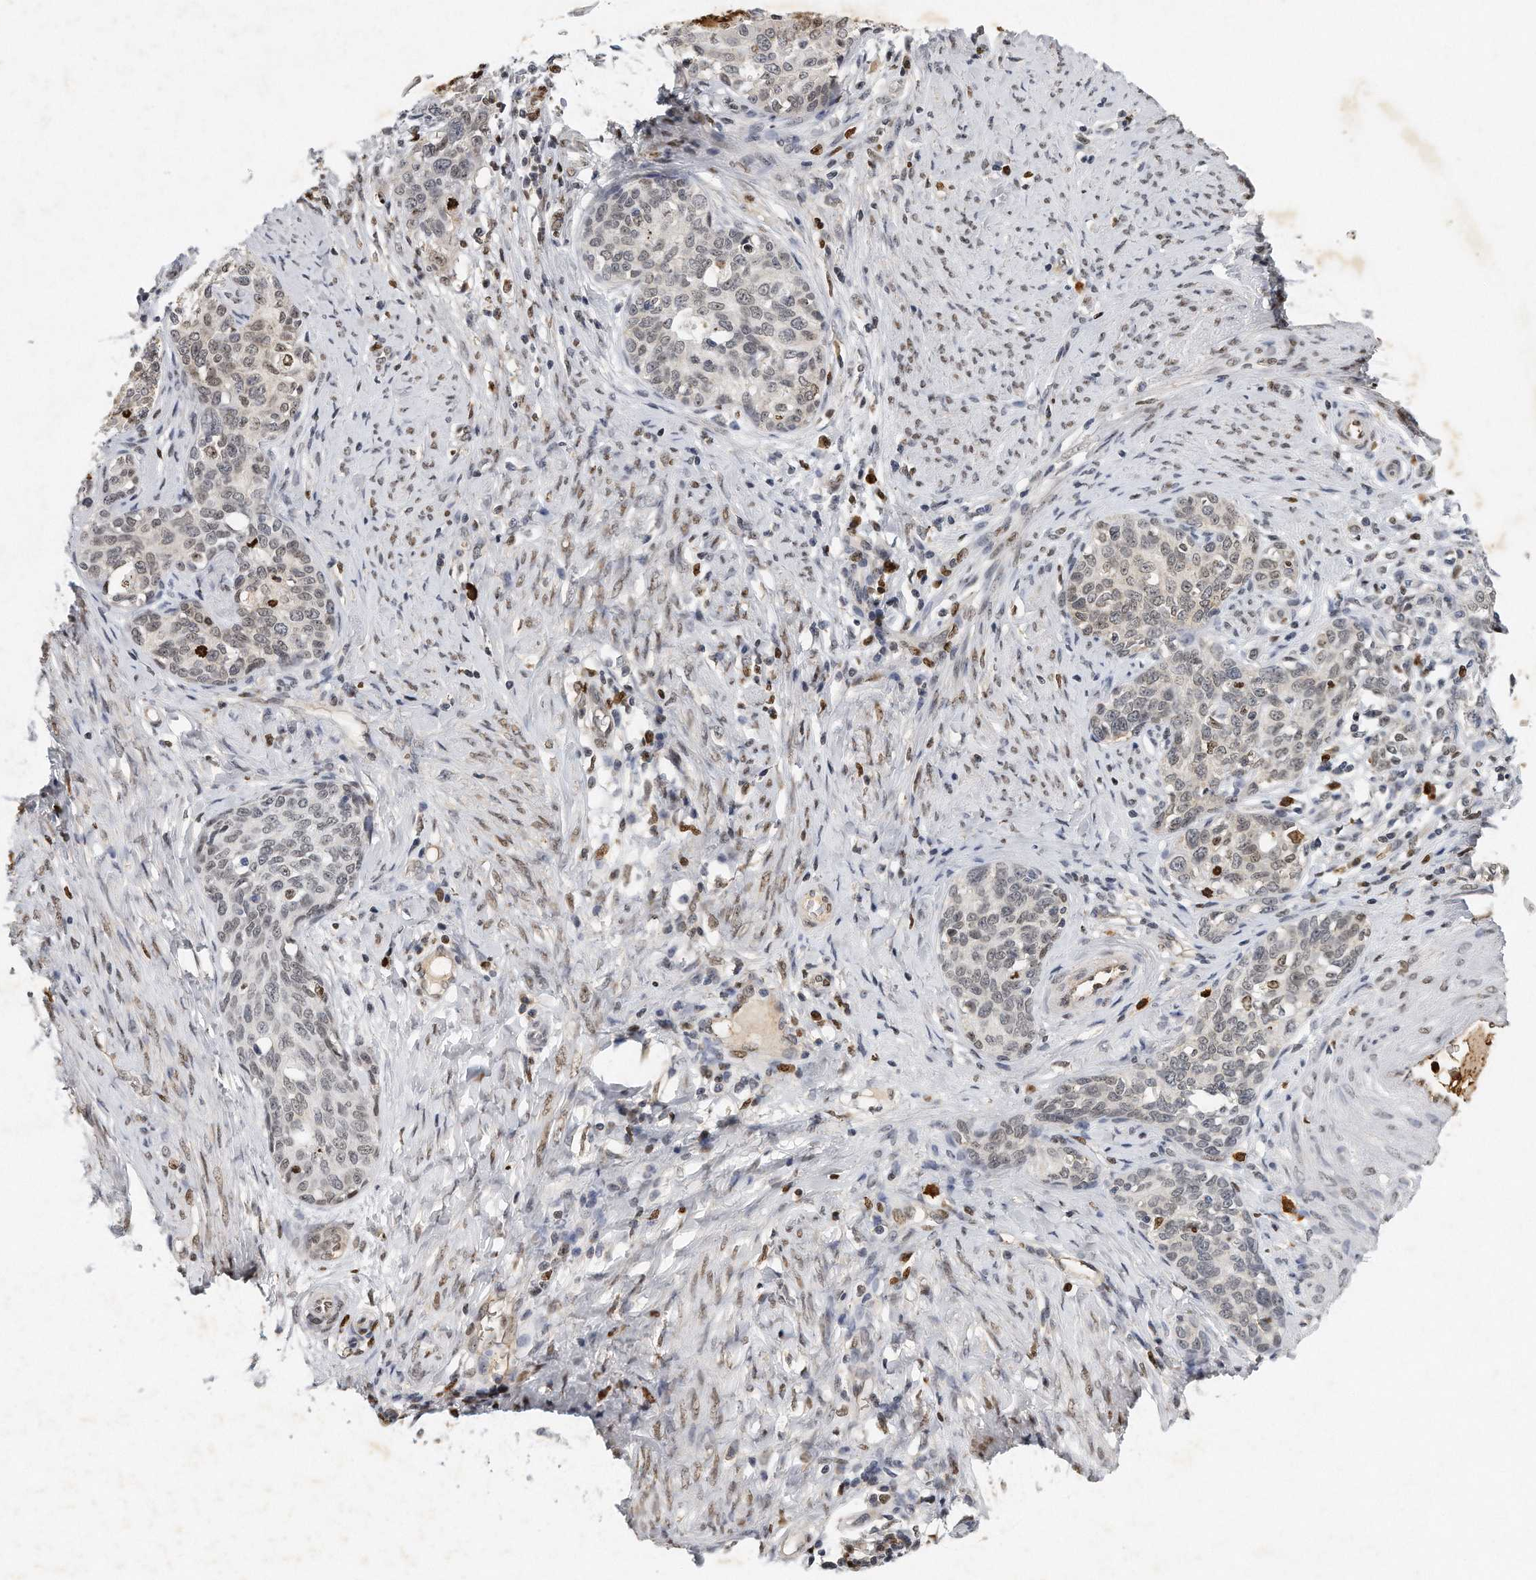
{"staining": {"intensity": "weak", "quantity": ">75%", "location": "nuclear"}, "tissue": "cervical cancer", "cell_type": "Tumor cells", "image_type": "cancer", "snomed": [{"axis": "morphology", "description": "Squamous cell carcinoma, NOS"}, {"axis": "morphology", "description": "Adenocarcinoma, NOS"}, {"axis": "topography", "description": "Cervix"}], "caption": "The immunohistochemical stain shows weak nuclear expression in tumor cells of cervical adenocarcinoma tissue.", "gene": "CTBP2", "patient": {"sex": "female", "age": 52}}